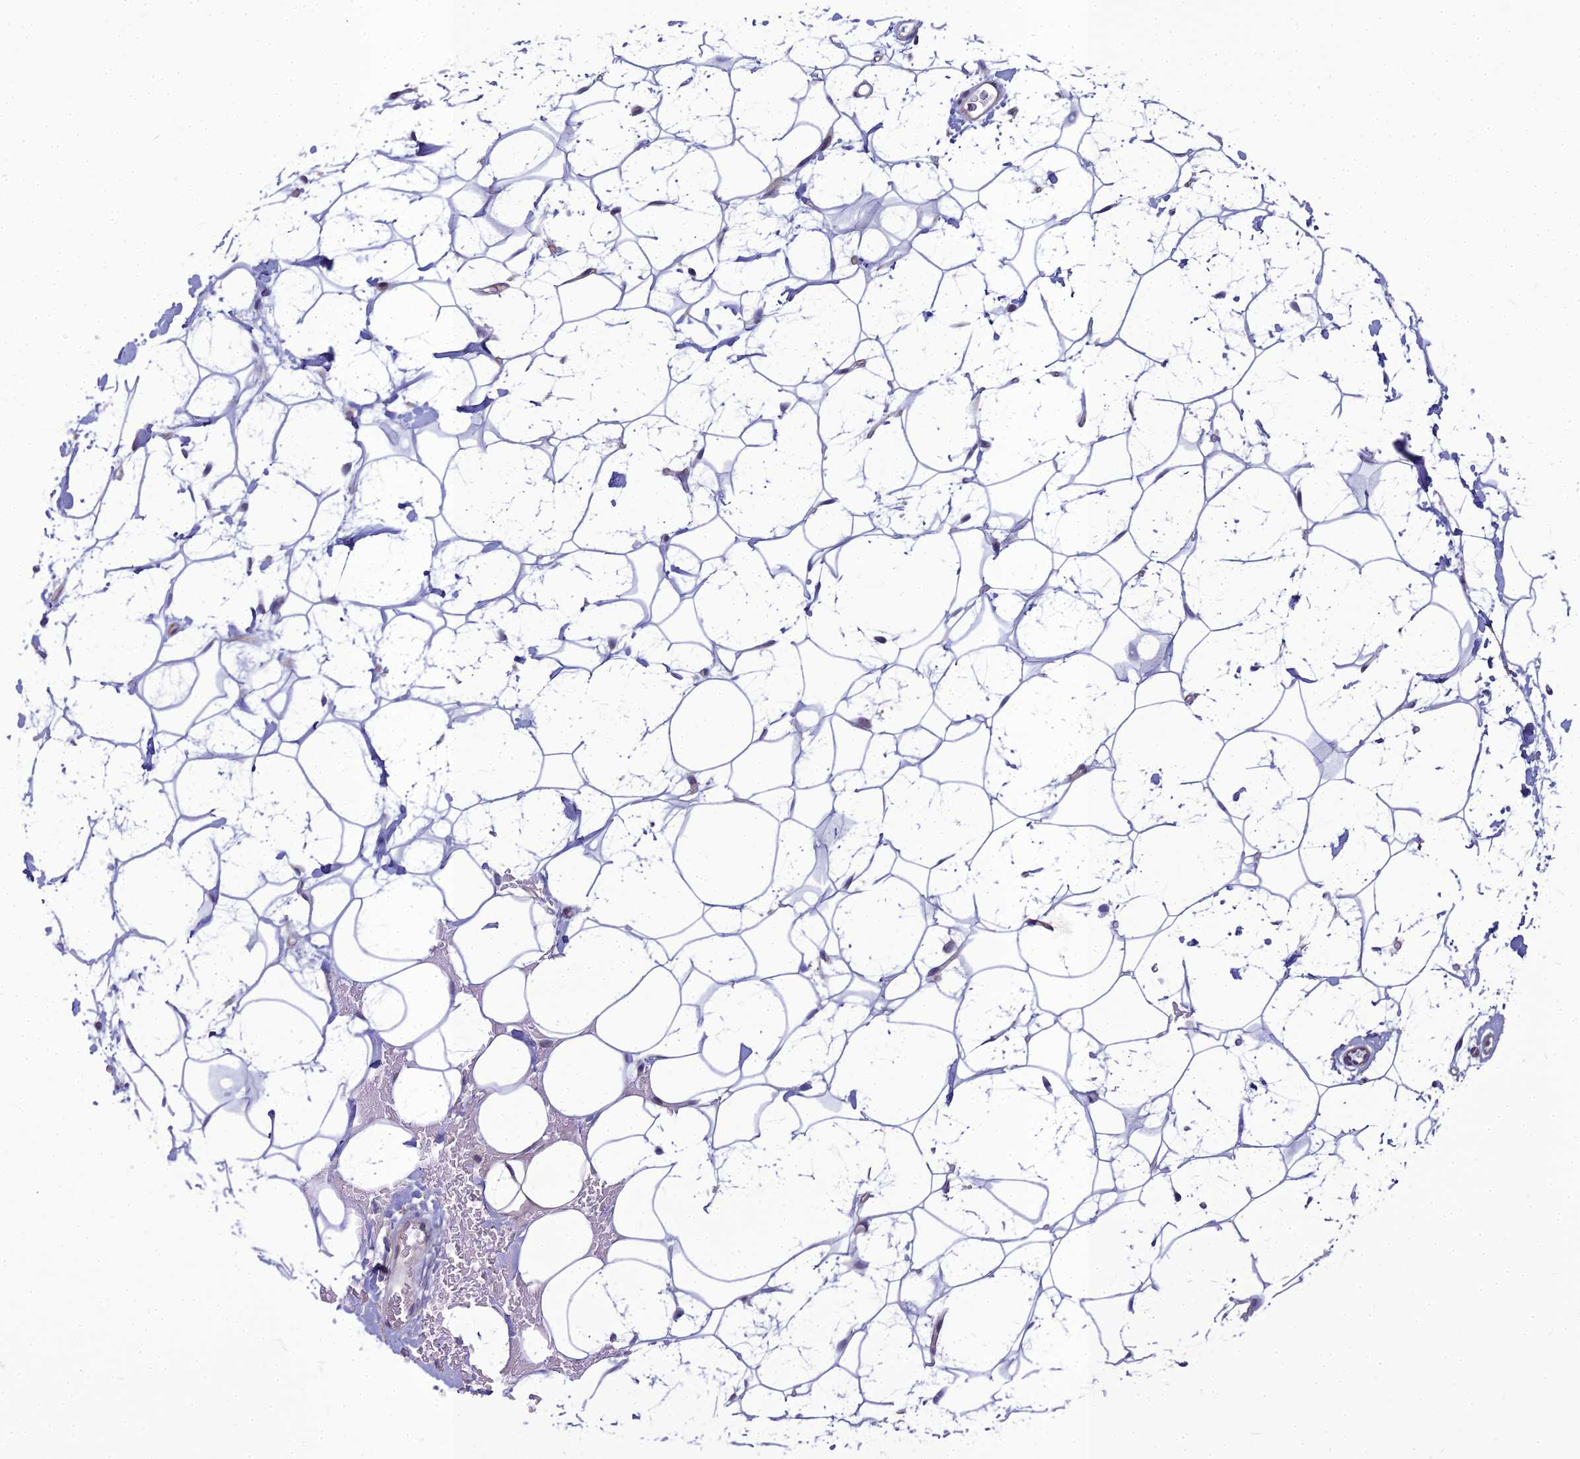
{"staining": {"intensity": "negative", "quantity": "none", "location": "none"}, "tissue": "adipose tissue", "cell_type": "Adipocytes", "image_type": "normal", "snomed": [{"axis": "morphology", "description": "Normal tissue, NOS"}, {"axis": "topography", "description": "Breast"}], "caption": "Immunohistochemical staining of benign human adipose tissue exhibits no significant expression in adipocytes.", "gene": "RGL3", "patient": {"sex": "female", "age": 26}}